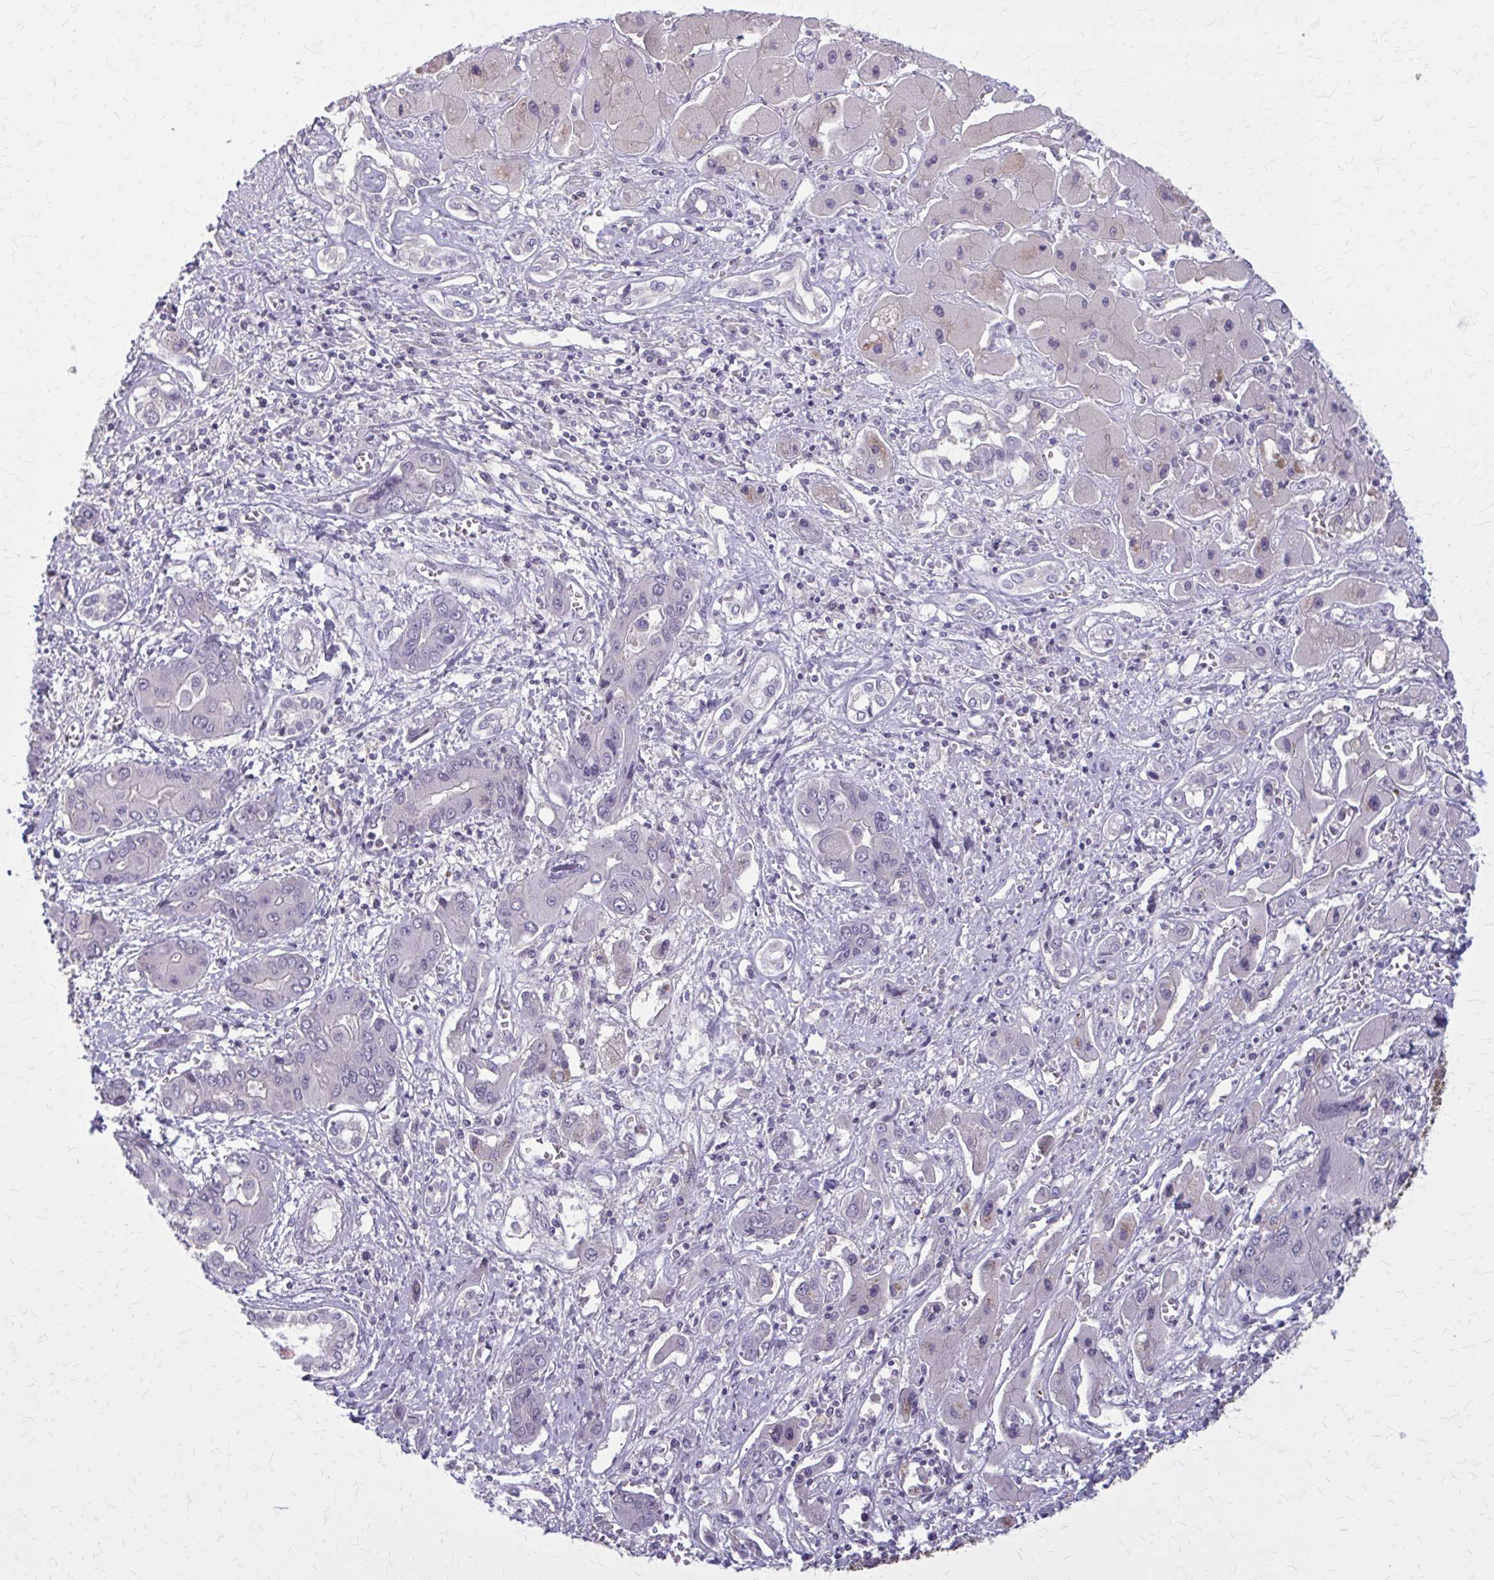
{"staining": {"intensity": "negative", "quantity": "none", "location": "none"}, "tissue": "liver cancer", "cell_type": "Tumor cells", "image_type": "cancer", "snomed": [{"axis": "morphology", "description": "Cholangiocarcinoma"}, {"axis": "topography", "description": "Liver"}], "caption": "Immunohistochemistry (IHC) of cholangiocarcinoma (liver) reveals no staining in tumor cells.", "gene": "OR4A47", "patient": {"sex": "male", "age": 67}}